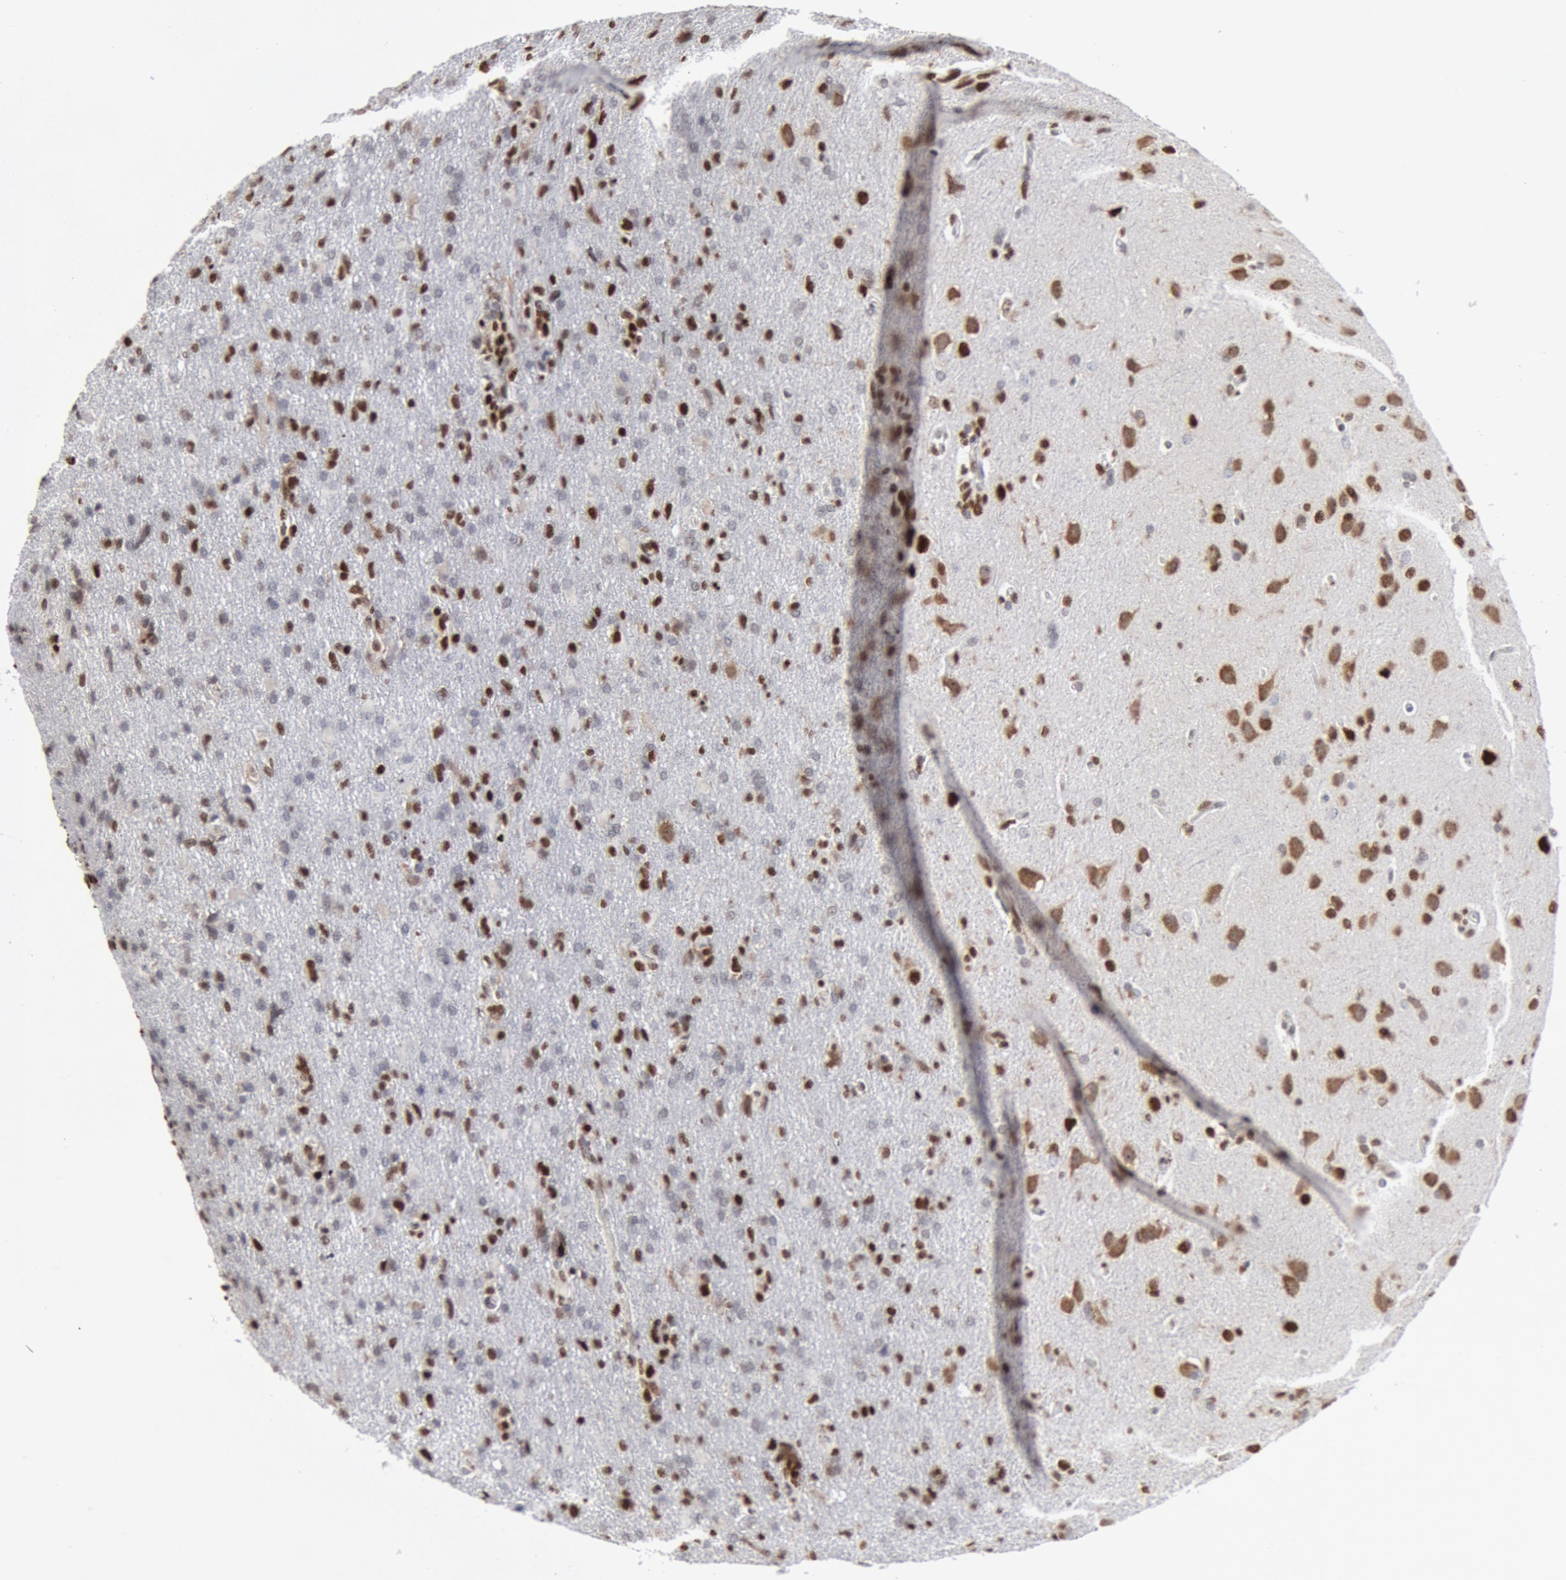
{"staining": {"intensity": "strong", "quantity": "25%-75%", "location": "nuclear"}, "tissue": "glioma", "cell_type": "Tumor cells", "image_type": "cancer", "snomed": [{"axis": "morphology", "description": "Glioma, malignant, High grade"}, {"axis": "topography", "description": "Brain"}], "caption": "Malignant glioma (high-grade) stained with immunohistochemistry (IHC) displays strong nuclear expression in approximately 25%-75% of tumor cells.", "gene": "SUB1", "patient": {"sex": "male", "age": 68}}